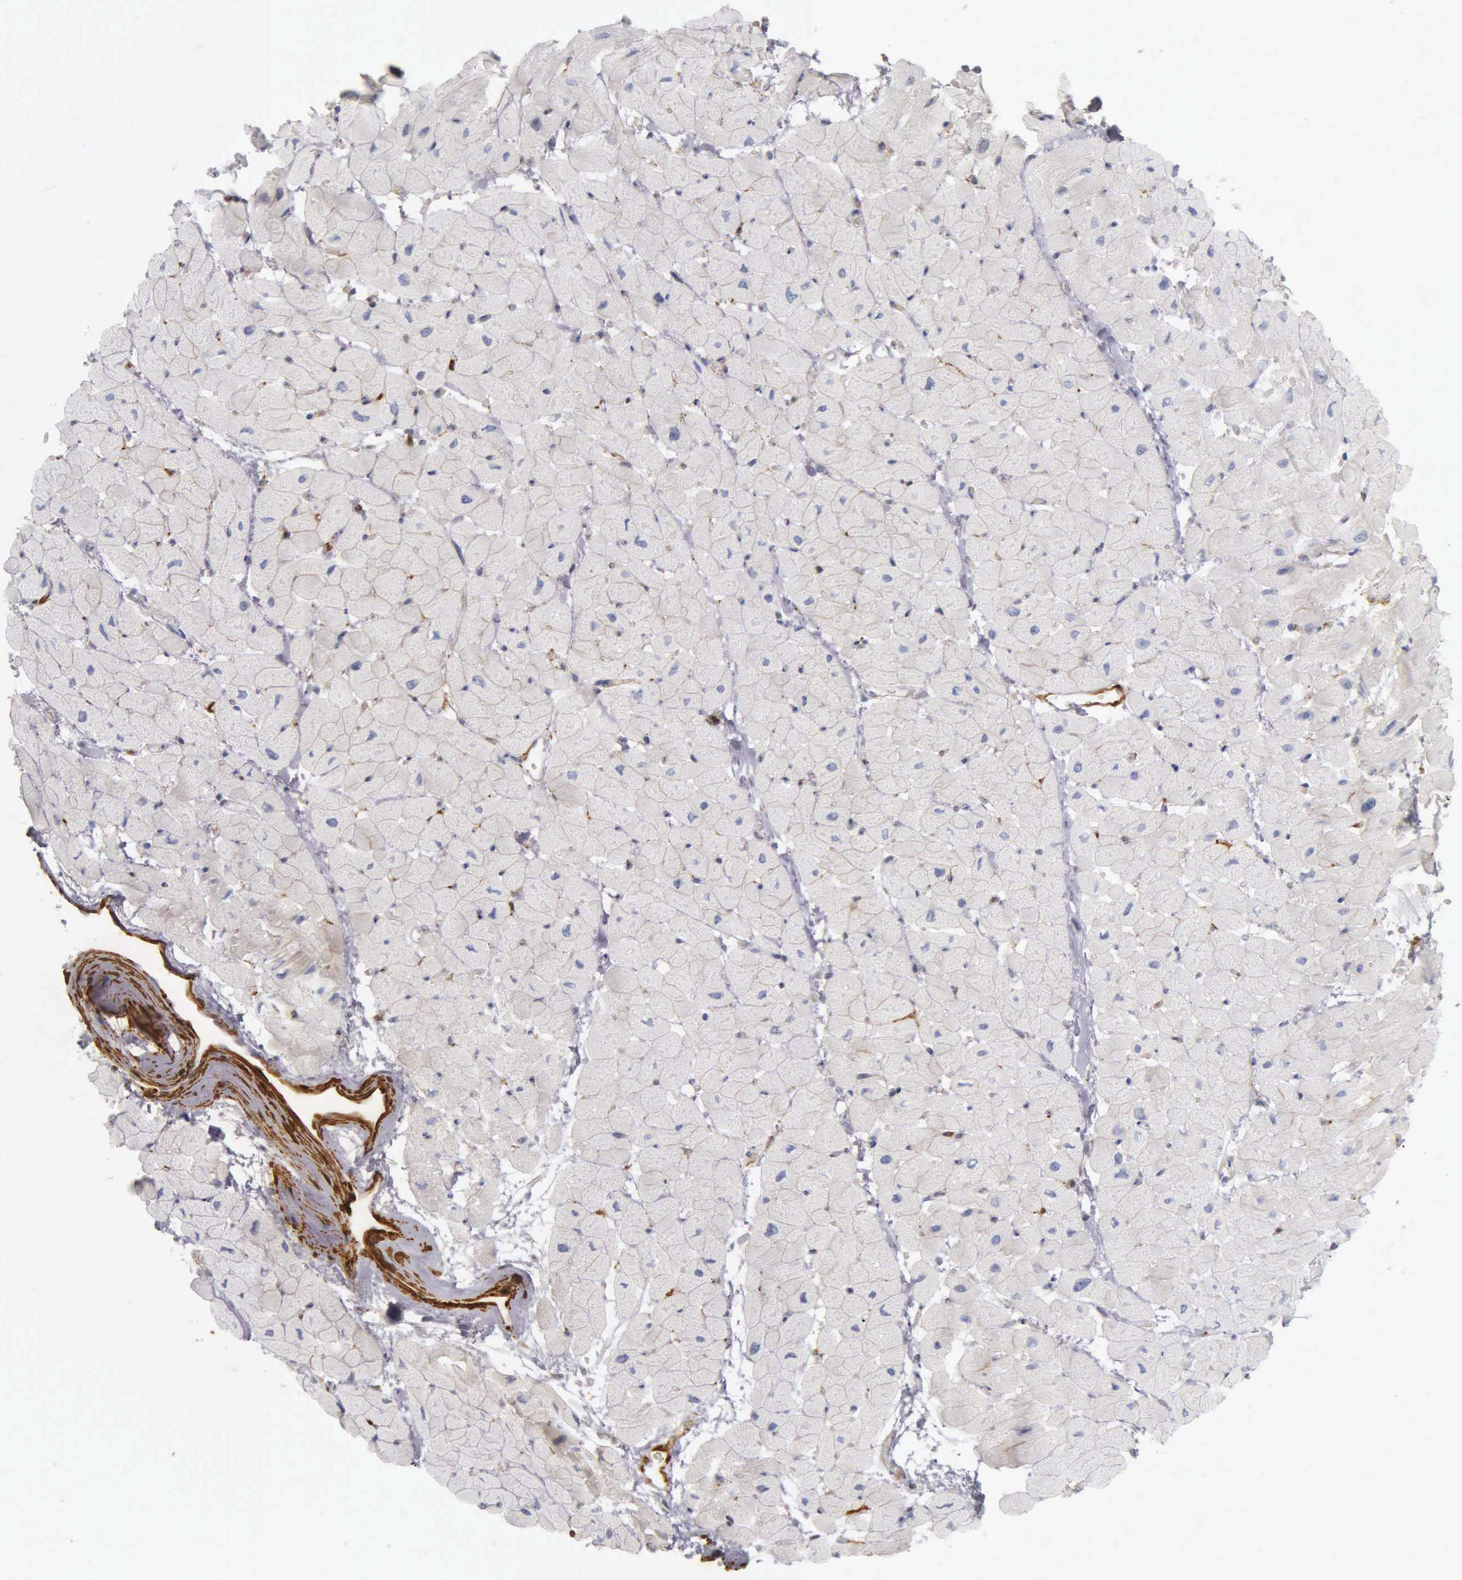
{"staining": {"intensity": "negative", "quantity": "none", "location": "none"}, "tissue": "heart muscle", "cell_type": "Cardiomyocytes", "image_type": "normal", "snomed": [{"axis": "morphology", "description": "Normal tissue, NOS"}, {"axis": "topography", "description": "Heart"}], "caption": "High magnification brightfield microscopy of normal heart muscle stained with DAB (brown) and counterstained with hematoxylin (blue): cardiomyocytes show no significant staining. (DAB (3,3'-diaminobenzidine) immunohistochemistry visualized using brightfield microscopy, high magnification).", "gene": "CNN1", "patient": {"sex": "male", "age": 45}}